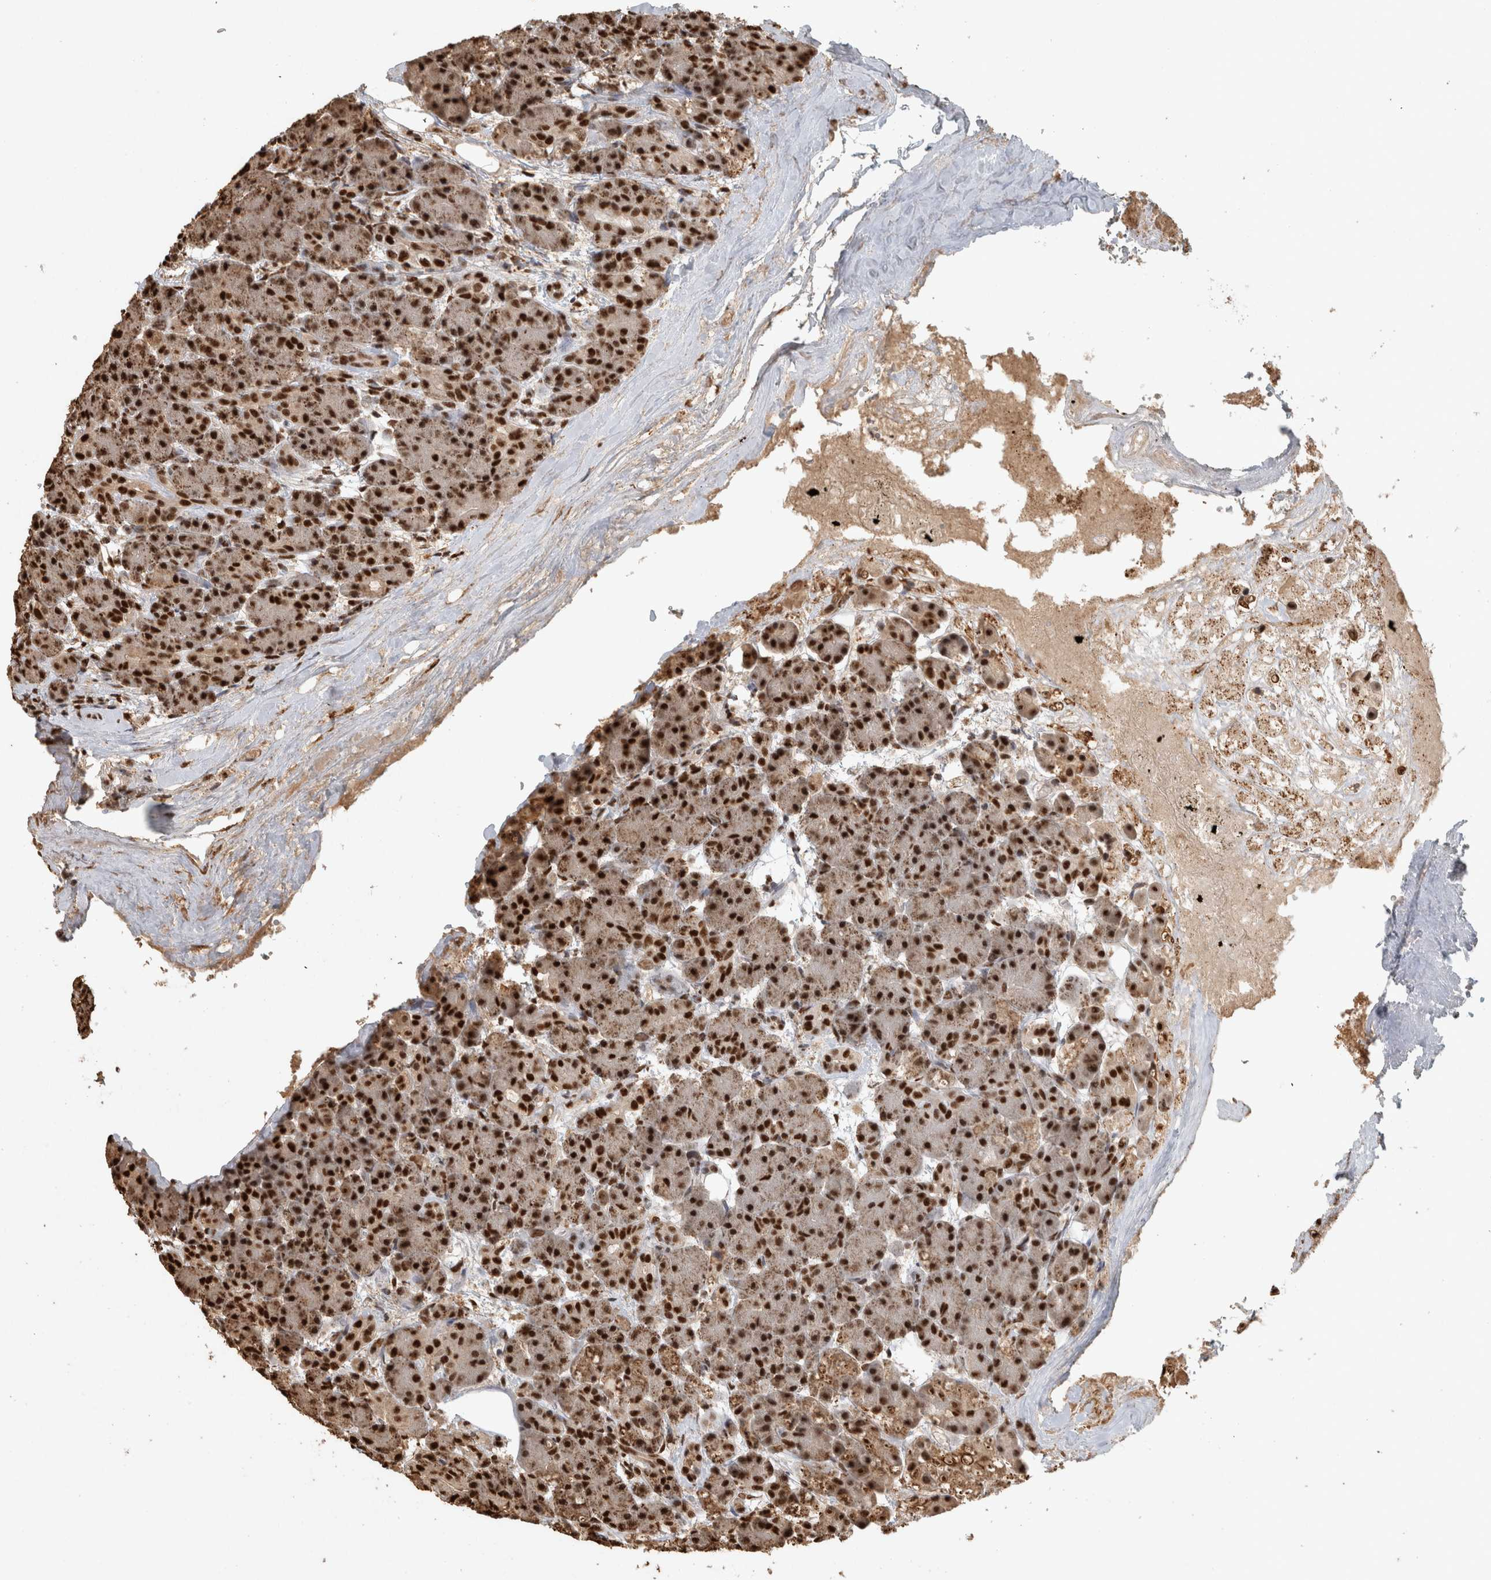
{"staining": {"intensity": "strong", "quantity": ">75%", "location": "nuclear"}, "tissue": "pancreas", "cell_type": "Exocrine glandular cells", "image_type": "normal", "snomed": [{"axis": "morphology", "description": "Normal tissue, NOS"}, {"axis": "topography", "description": "Pancreas"}], "caption": "The photomicrograph reveals staining of normal pancreas, revealing strong nuclear protein expression (brown color) within exocrine glandular cells.", "gene": "RAD50", "patient": {"sex": "male", "age": 63}}